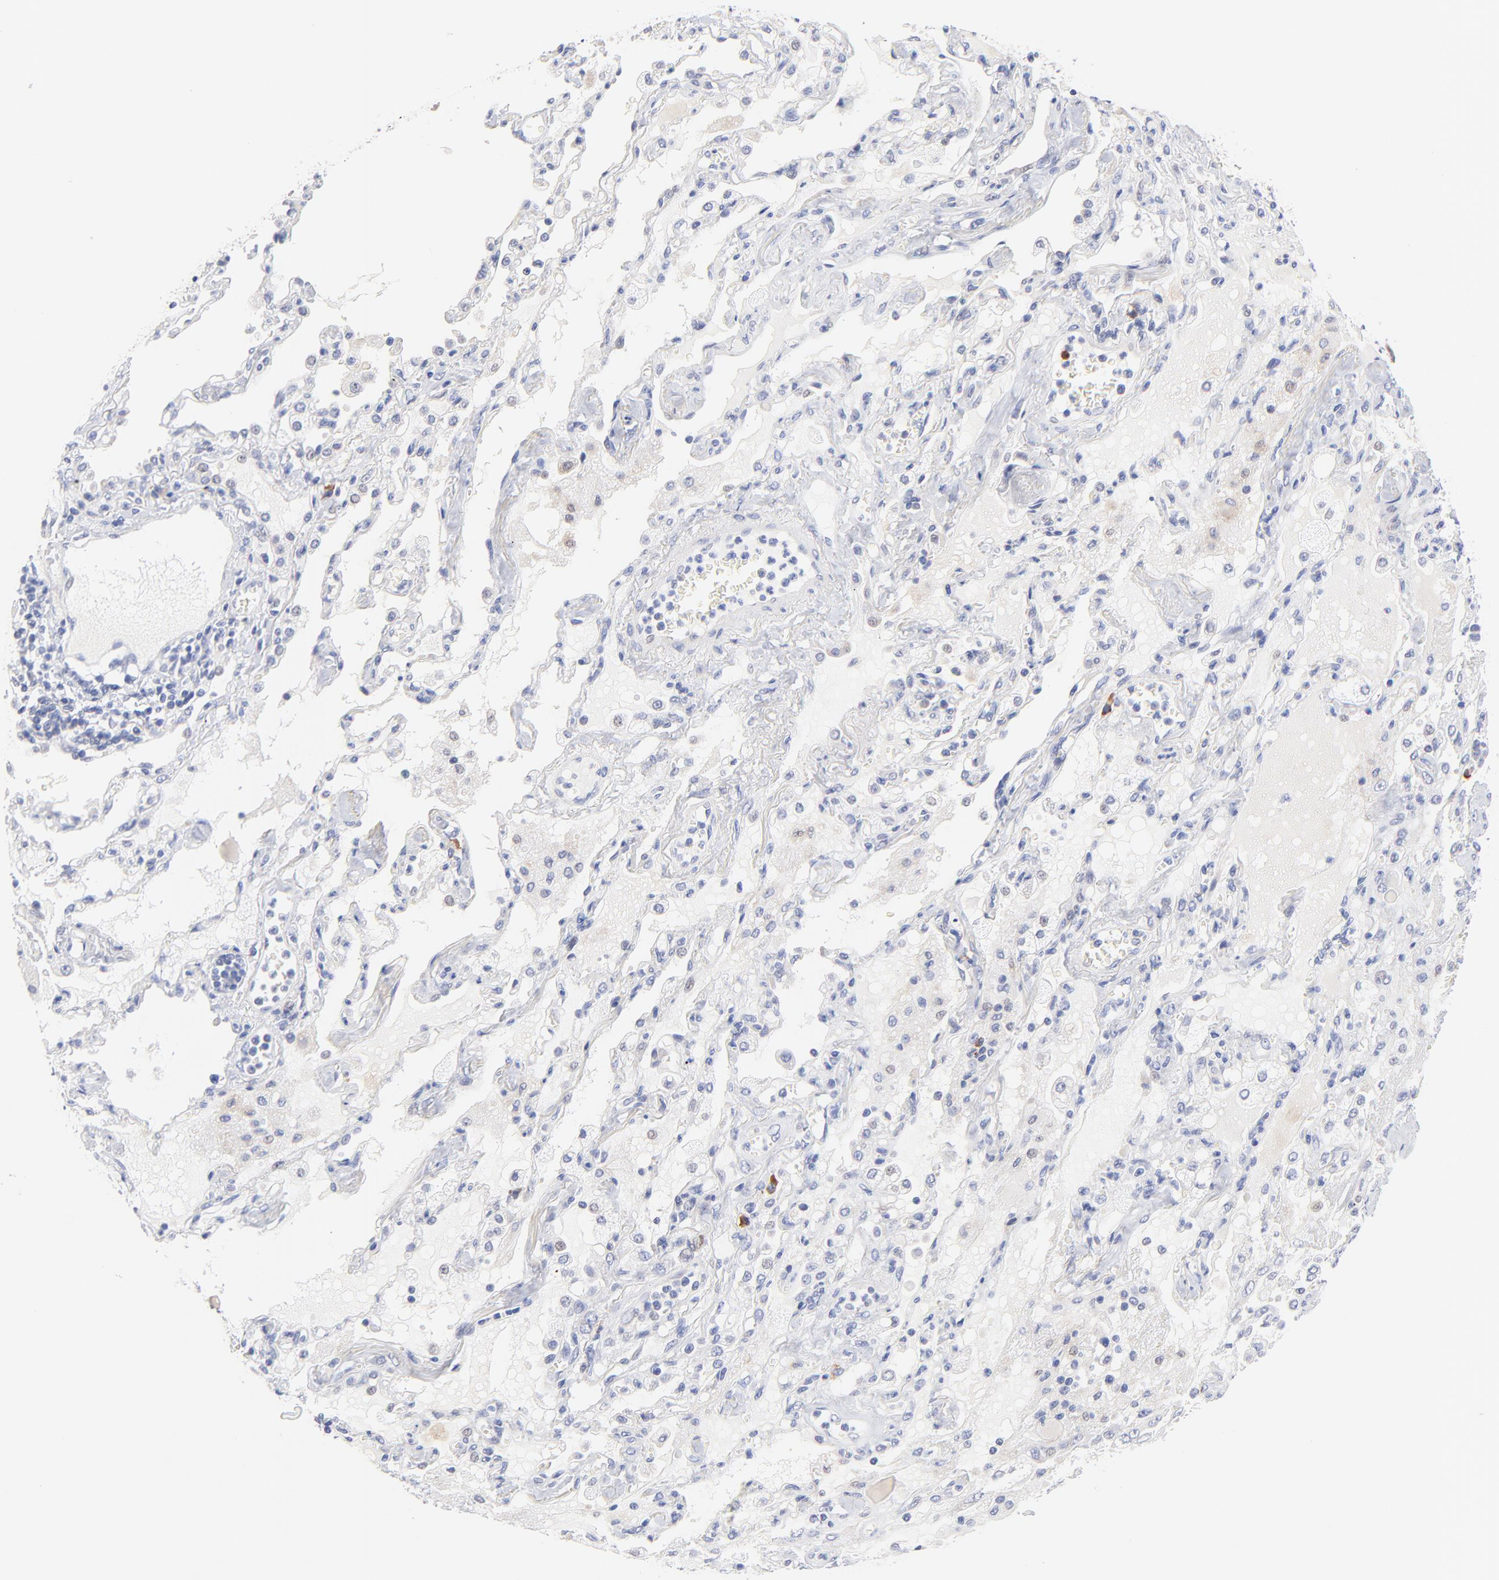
{"staining": {"intensity": "negative", "quantity": "none", "location": "none"}, "tissue": "lung cancer", "cell_type": "Tumor cells", "image_type": "cancer", "snomed": [{"axis": "morphology", "description": "Squamous cell carcinoma, NOS"}, {"axis": "topography", "description": "Lung"}], "caption": "Lung squamous cell carcinoma was stained to show a protein in brown. There is no significant positivity in tumor cells. (Immunohistochemistry (ihc), brightfield microscopy, high magnification).", "gene": "AFF2", "patient": {"sex": "female", "age": 76}}